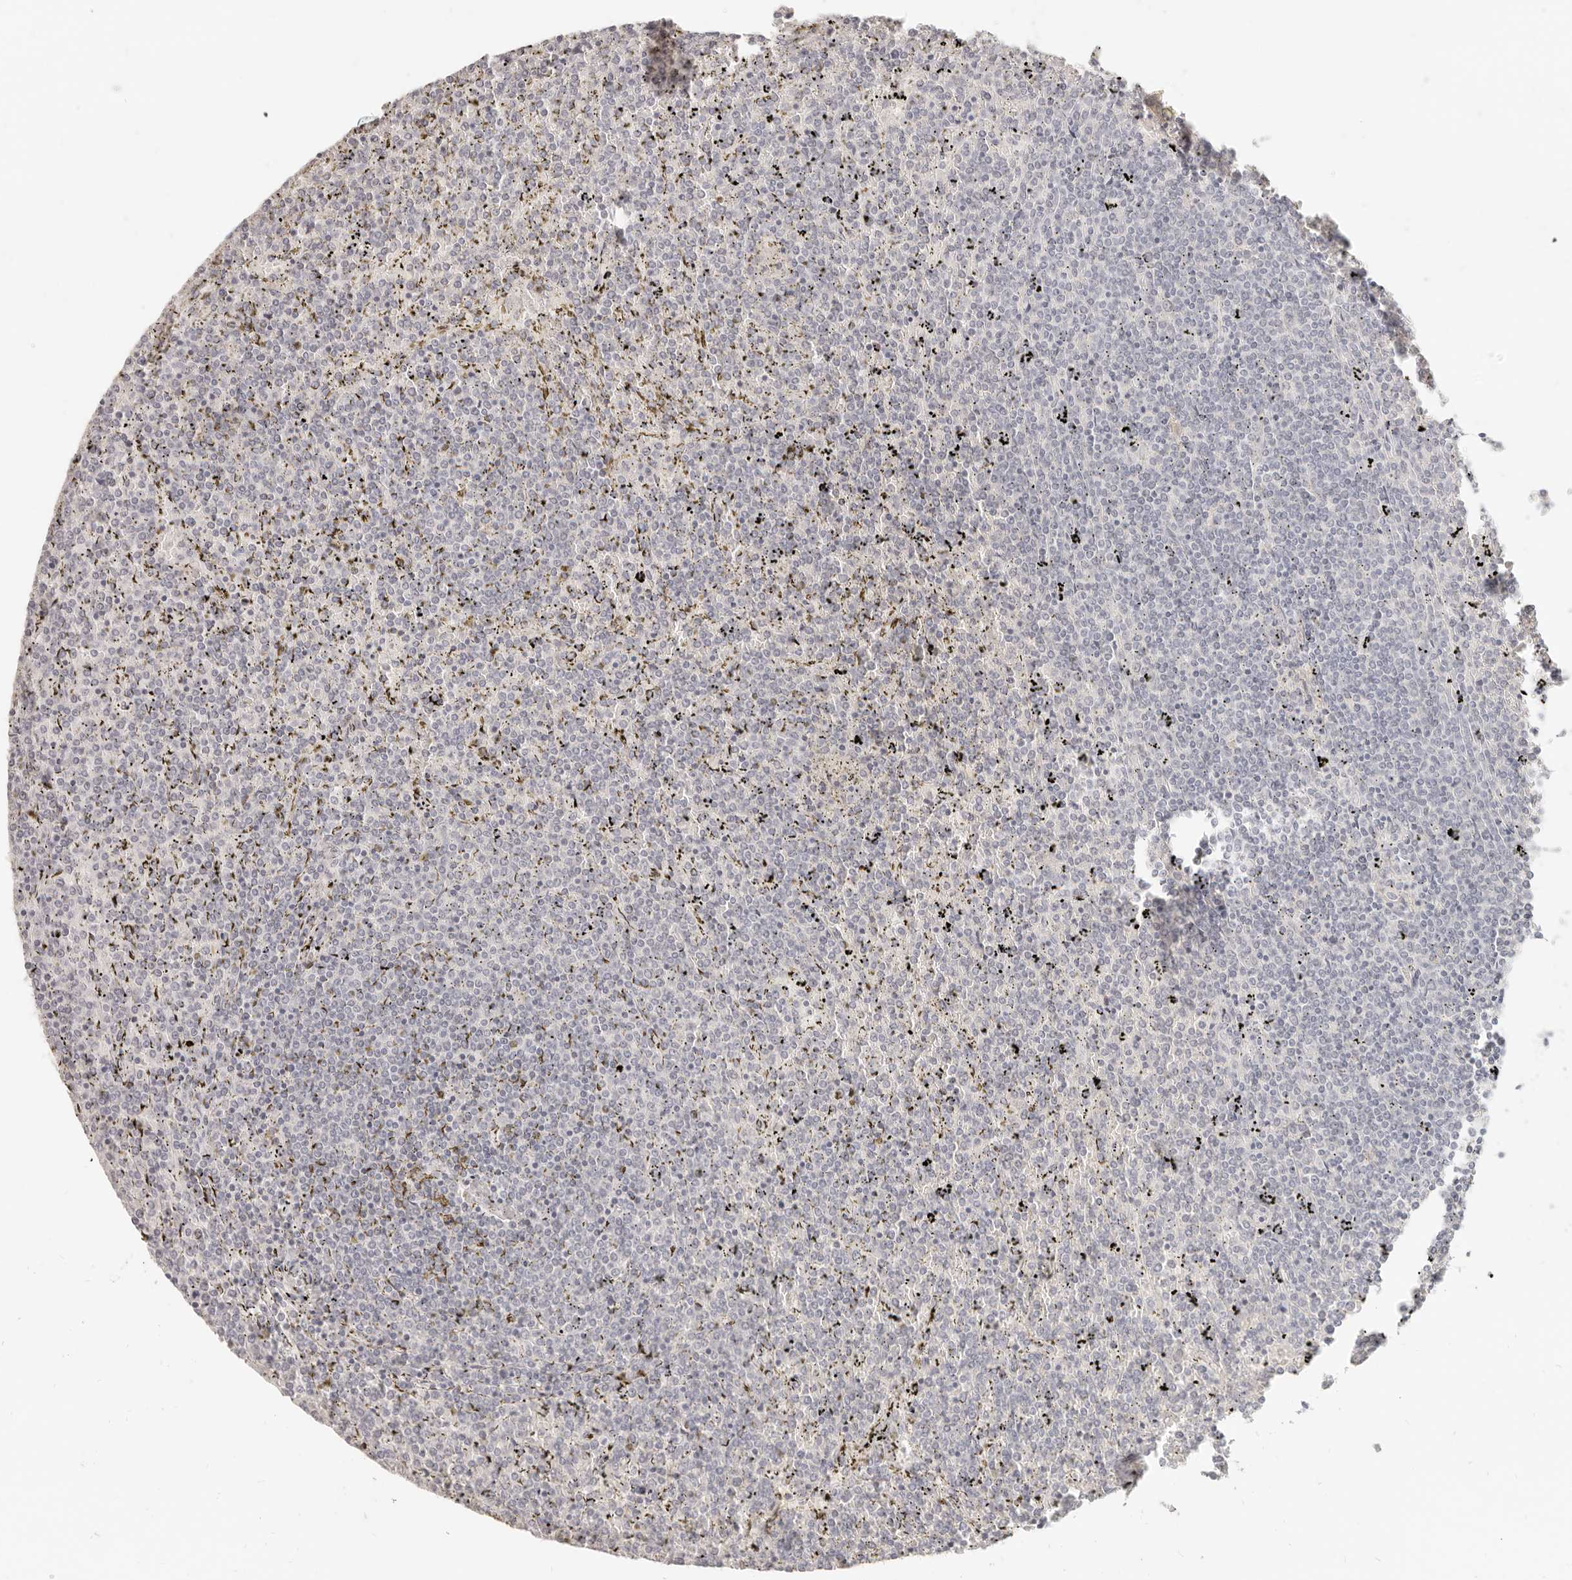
{"staining": {"intensity": "negative", "quantity": "none", "location": "none"}, "tissue": "lymphoma", "cell_type": "Tumor cells", "image_type": "cancer", "snomed": [{"axis": "morphology", "description": "Malignant lymphoma, non-Hodgkin's type, Low grade"}, {"axis": "topography", "description": "Spleen"}], "caption": "This is a photomicrograph of immunohistochemistry staining of lymphoma, which shows no positivity in tumor cells.", "gene": "EPCAM", "patient": {"sex": "female", "age": 19}}